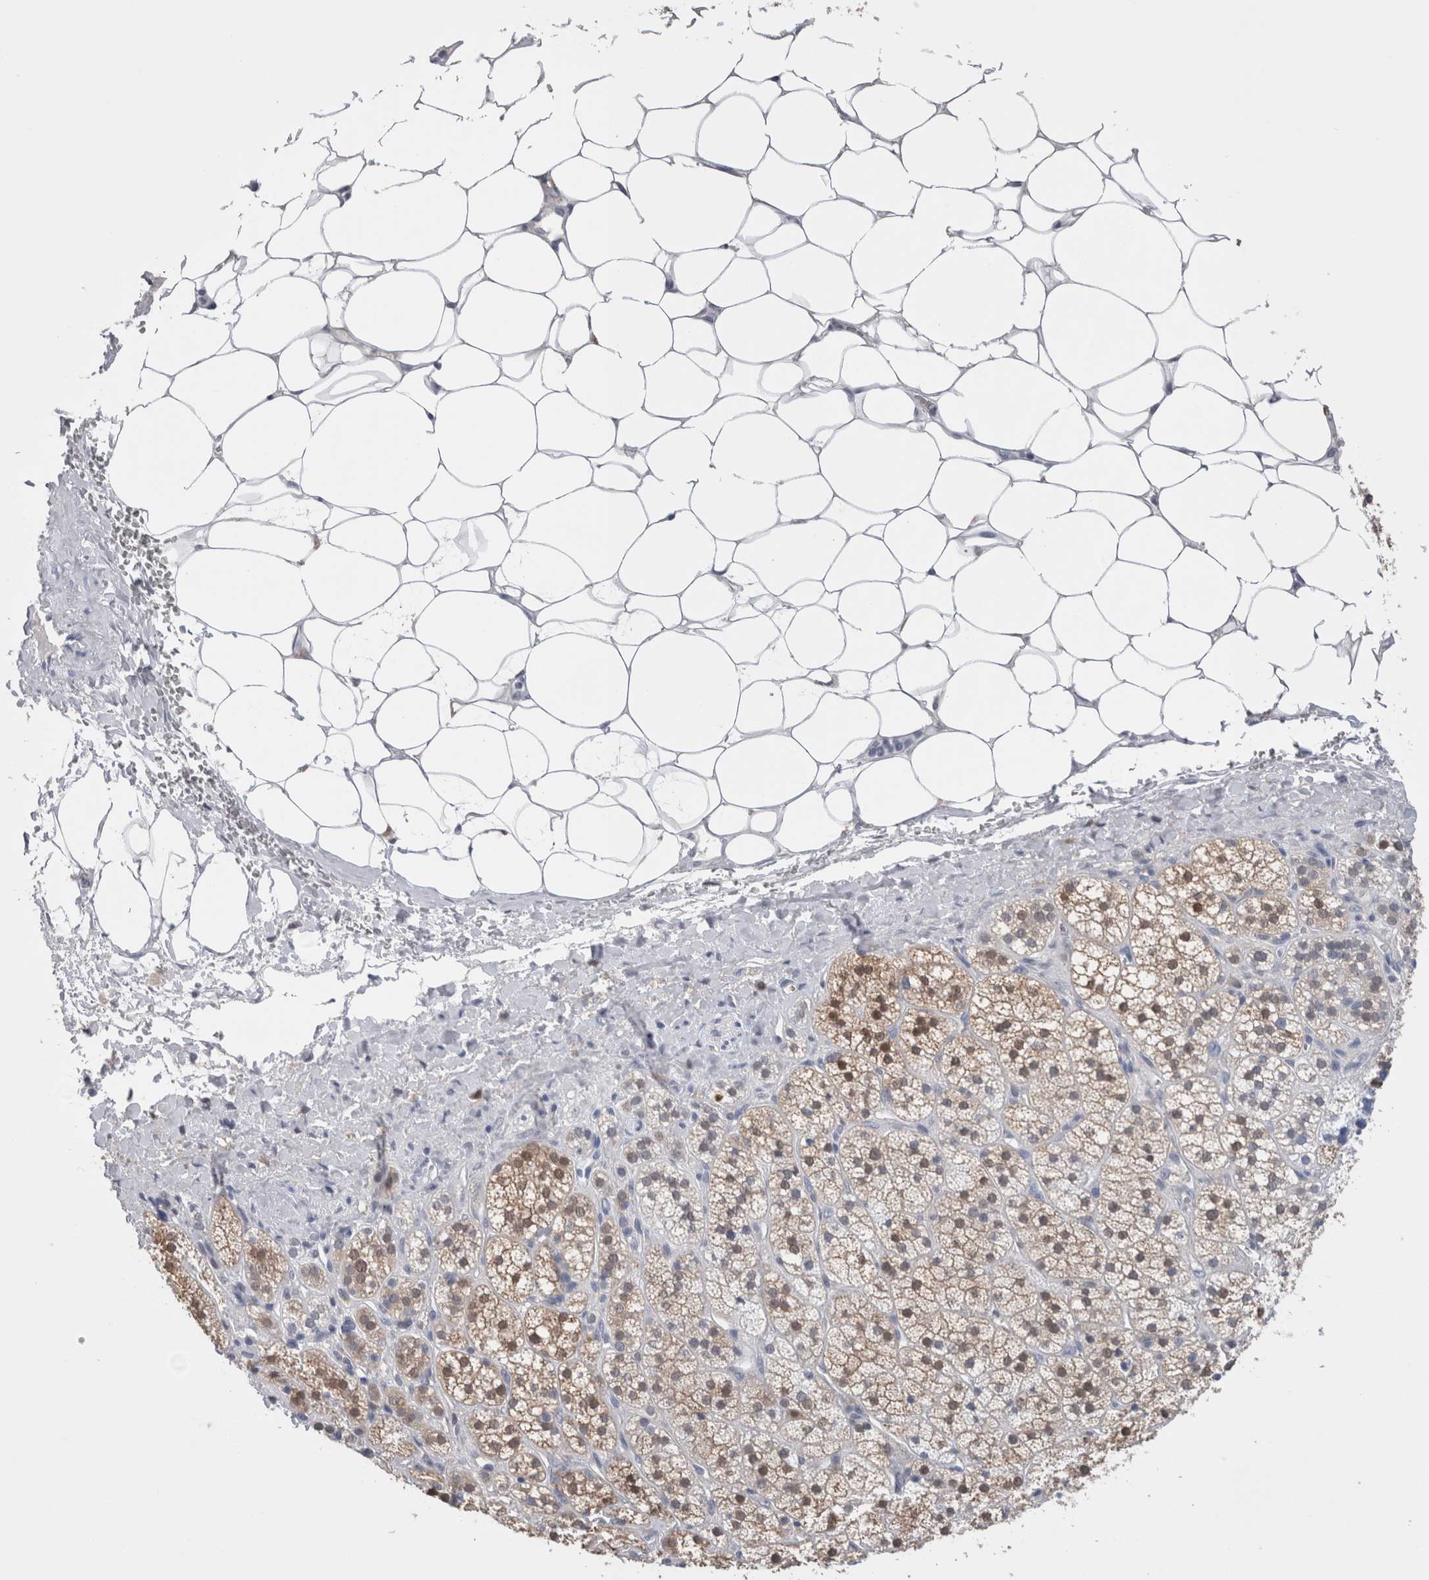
{"staining": {"intensity": "weak", "quantity": ">75%", "location": "cytoplasmic/membranous,nuclear"}, "tissue": "adrenal gland", "cell_type": "Glandular cells", "image_type": "normal", "snomed": [{"axis": "morphology", "description": "Normal tissue, NOS"}, {"axis": "topography", "description": "Adrenal gland"}], "caption": "DAB immunohistochemical staining of normal human adrenal gland displays weak cytoplasmic/membranous,nuclear protein expression in approximately >75% of glandular cells. The protein is shown in brown color, while the nuclei are stained blue.", "gene": "CA8", "patient": {"sex": "male", "age": 56}}